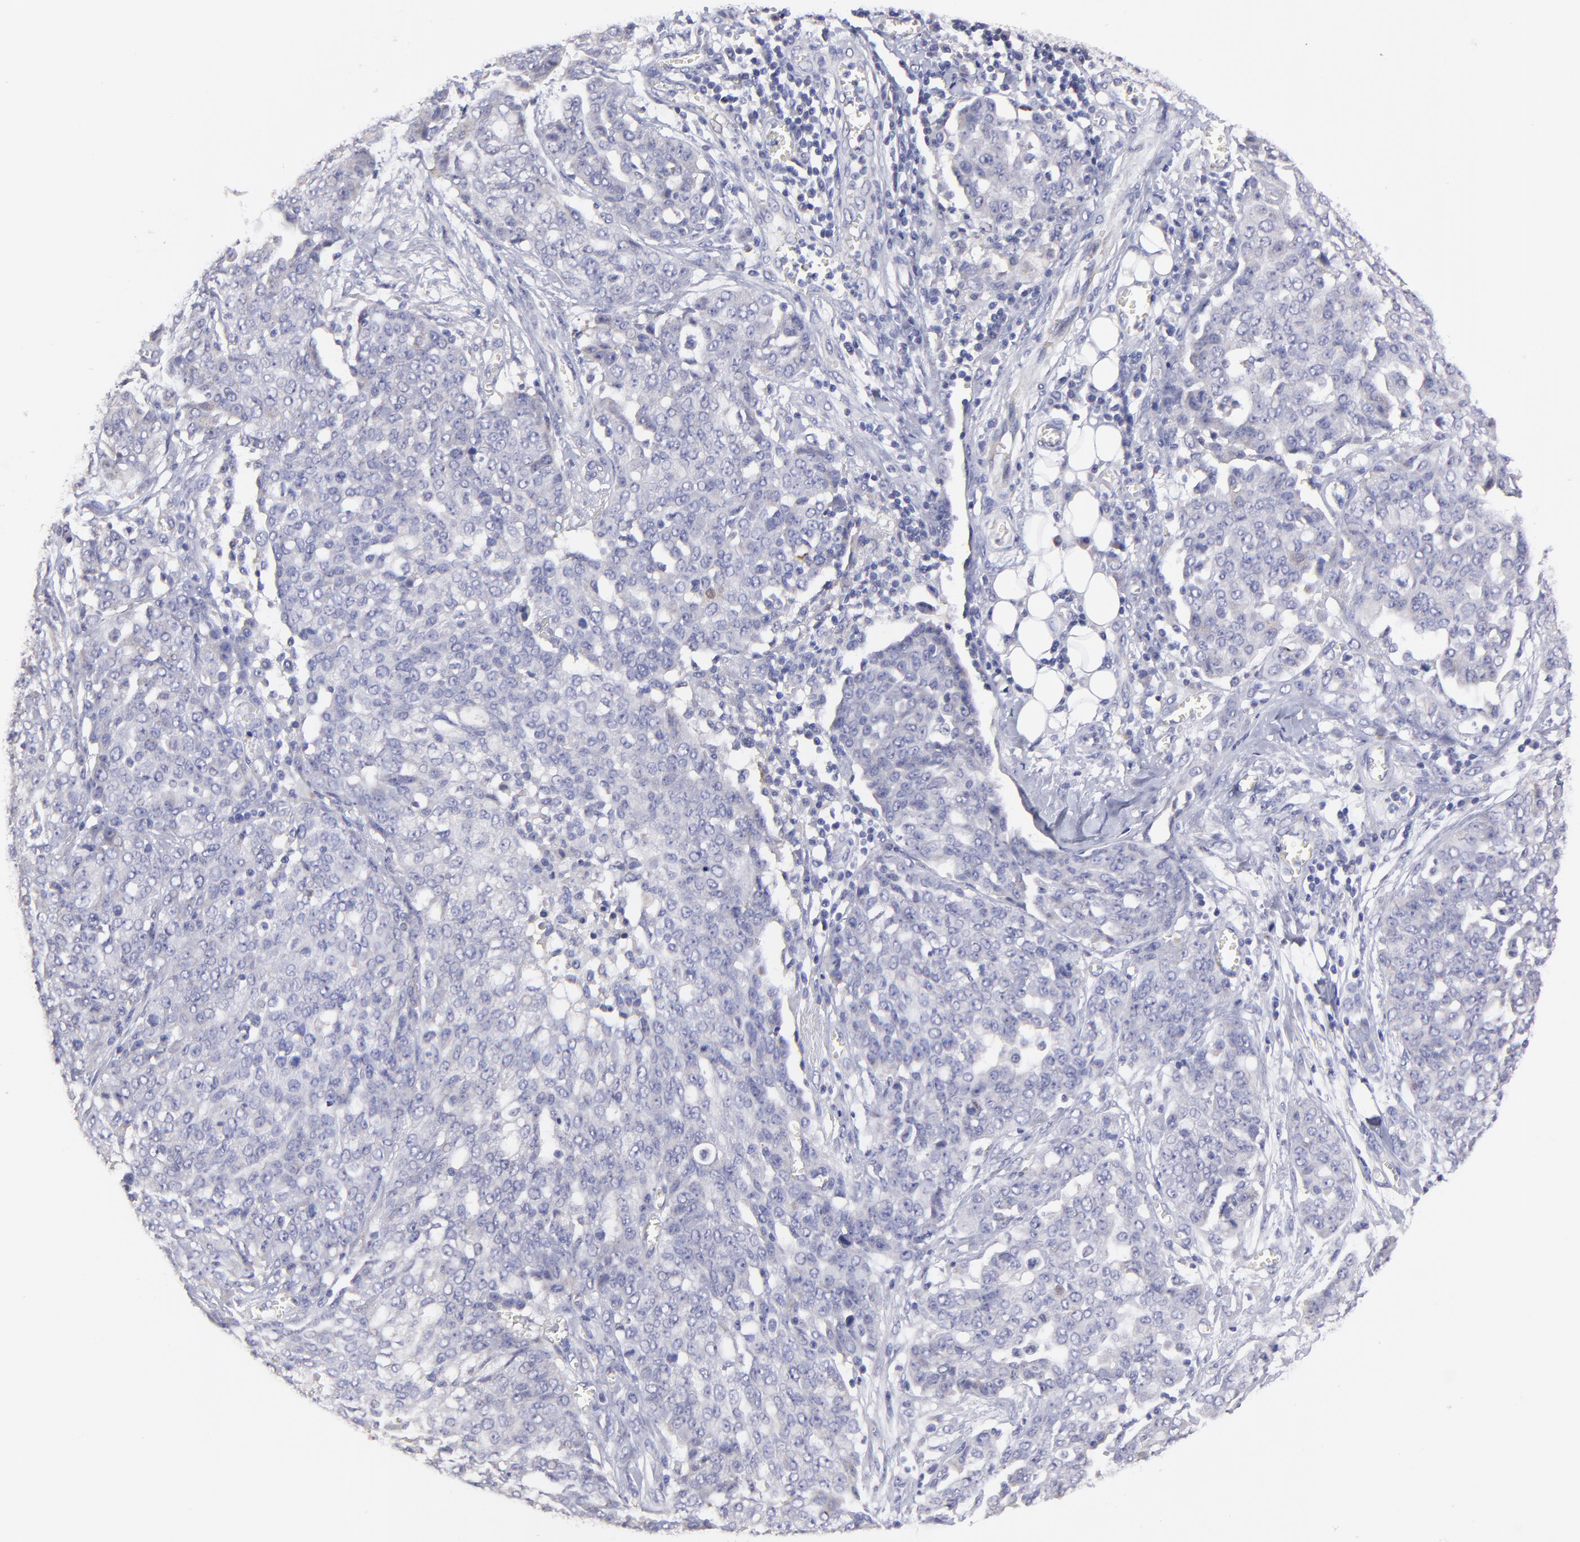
{"staining": {"intensity": "negative", "quantity": "none", "location": "none"}, "tissue": "ovarian cancer", "cell_type": "Tumor cells", "image_type": "cancer", "snomed": [{"axis": "morphology", "description": "Cystadenocarcinoma, serous, NOS"}, {"axis": "topography", "description": "Soft tissue"}, {"axis": "topography", "description": "Ovary"}], "caption": "Immunohistochemistry histopathology image of neoplastic tissue: human serous cystadenocarcinoma (ovarian) stained with DAB demonstrates no significant protein expression in tumor cells.", "gene": "BTG2", "patient": {"sex": "female", "age": 57}}